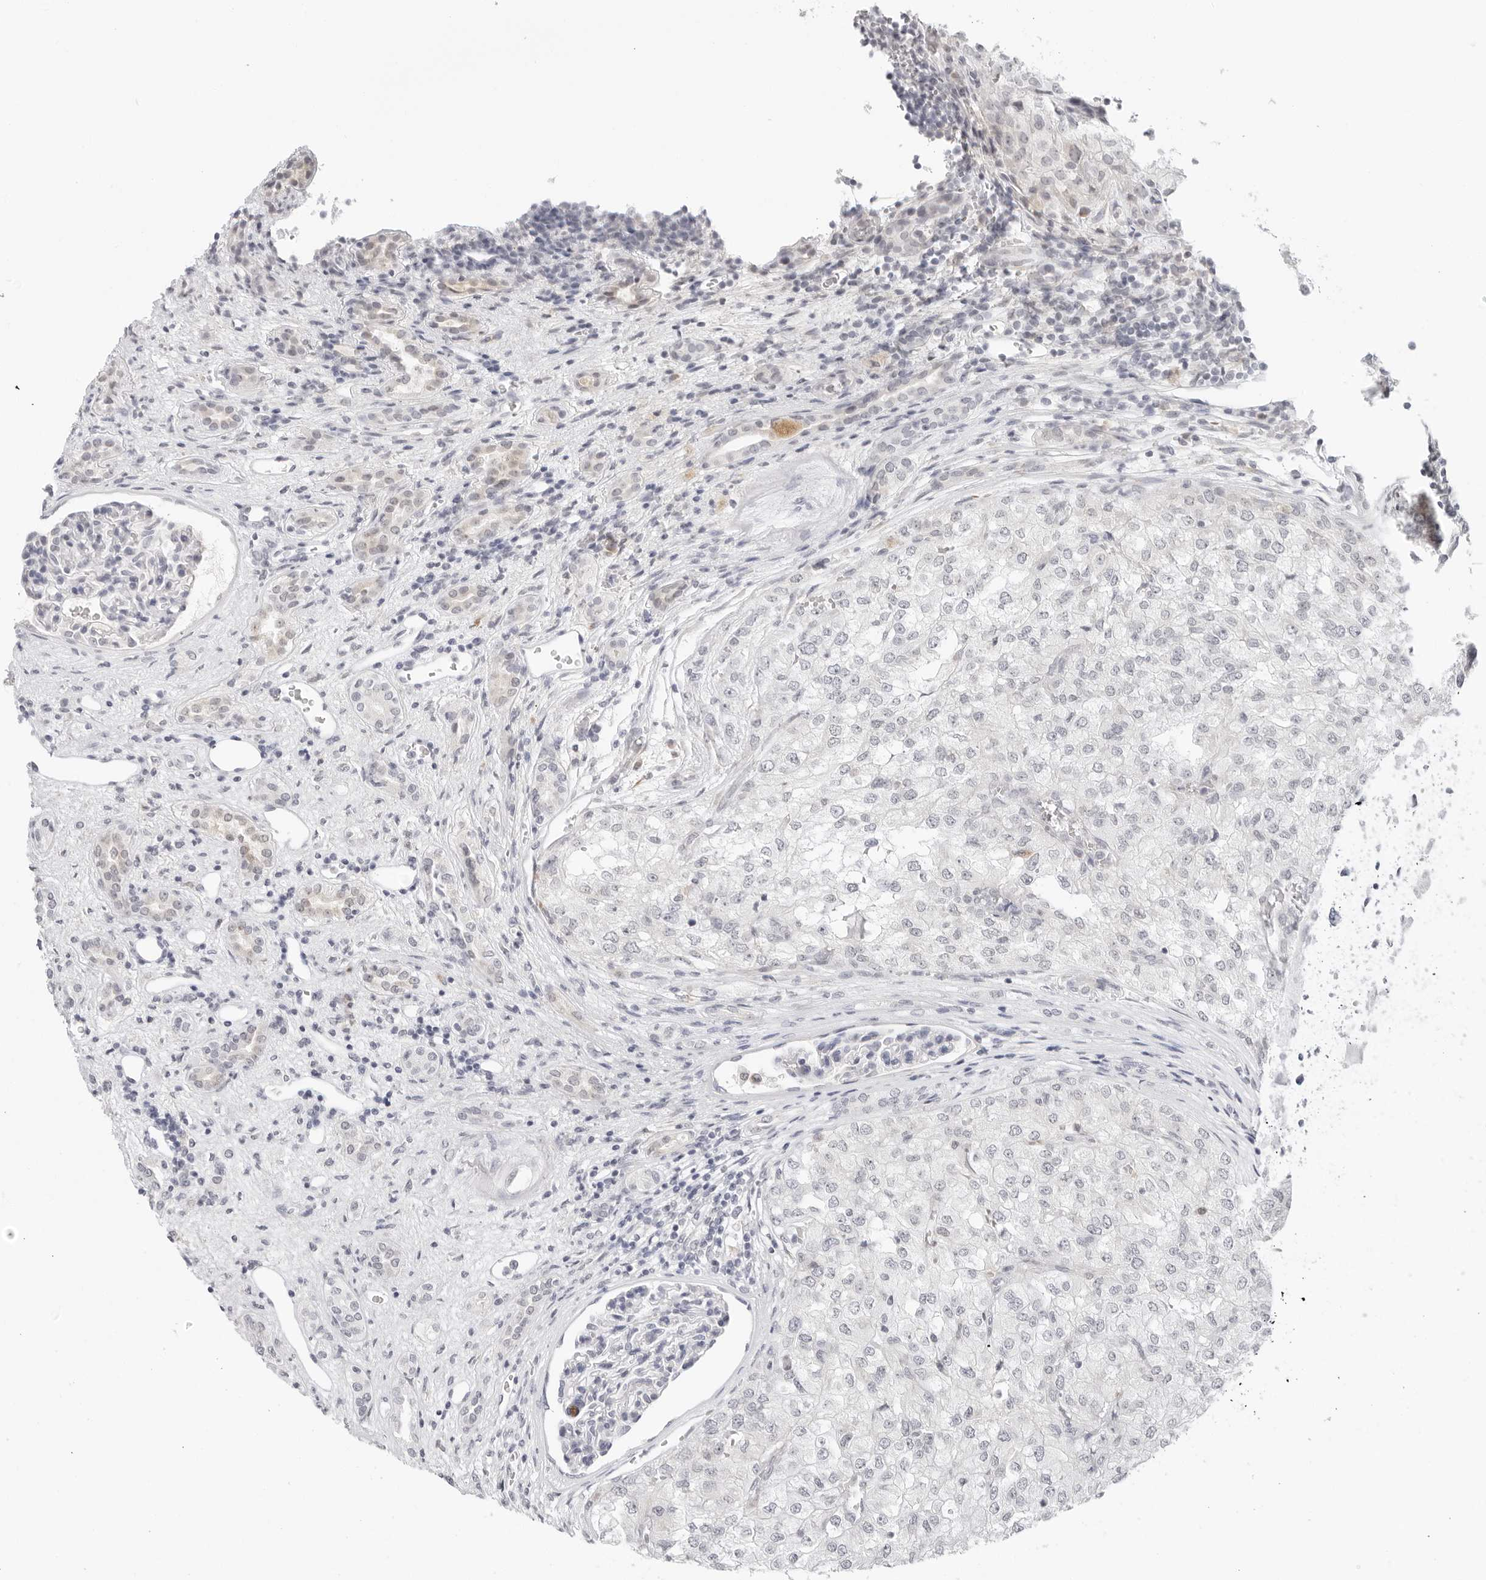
{"staining": {"intensity": "negative", "quantity": "none", "location": "none"}, "tissue": "renal cancer", "cell_type": "Tumor cells", "image_type": "cancer", "snomed": [{"axis": "morphology", "description": "Adenocarcinoma, NOS"}, {"axis": "topography", "description": "Kidney"}], "caption": "Tumor cells show no significant staining in renal cancer (adenocarcinoma).", "gene": "EDN2", "patient": {"sex": "female", "age": 54}}